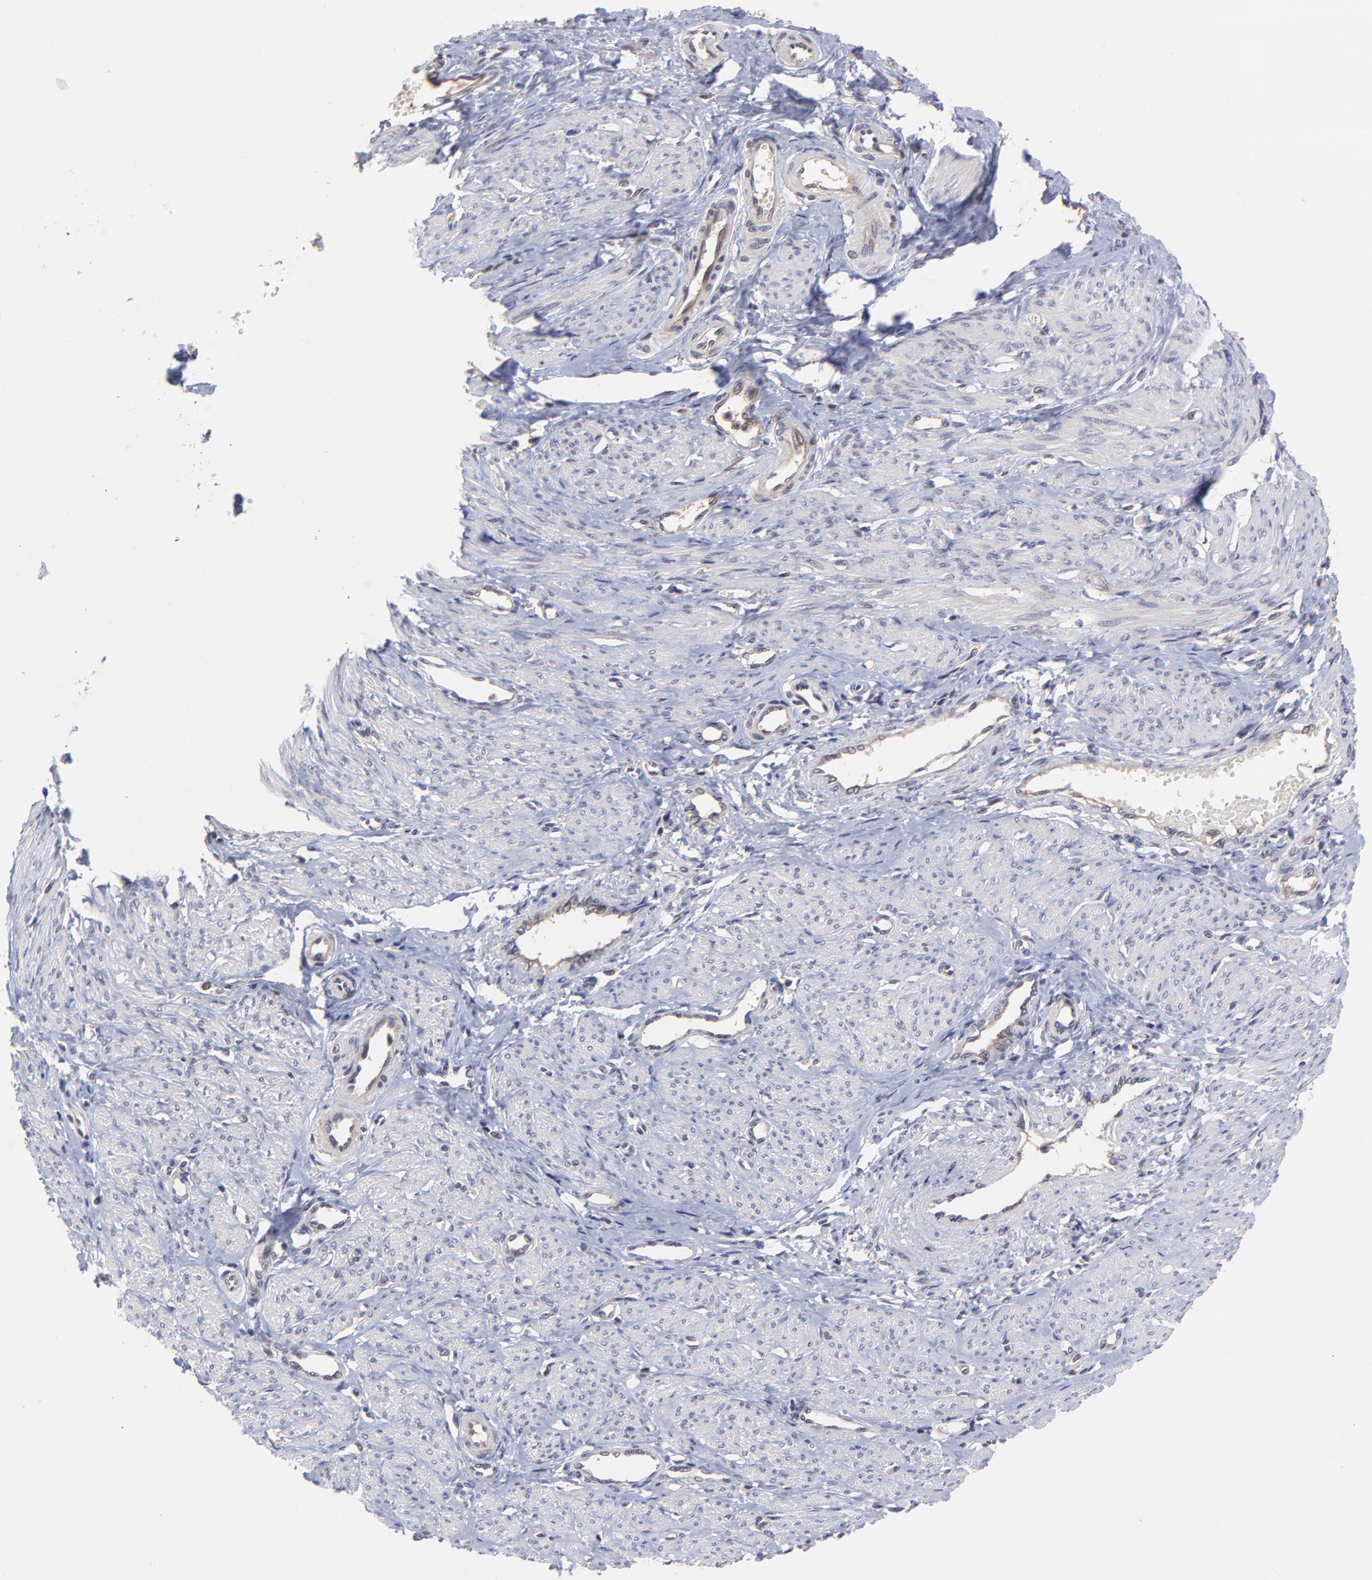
{"staining": {"intensity": "negative", "quantity": "none", "location": "none"}, "tissue": "smooth muscle", "cell_type": "Smooth muscle cells", "image_type": "normal", "snomed": [{"axis": "morphology", "description": "Normal tissue, NOS"}, {"axis": "topography", "description": "Smooth muscle"}, {"axis": "topography", "description": "Uterus"}], "caption": "The histopathology image shows no significant expression in smooth muscle cells of smooth muscle. Brightfield microscopy of immunohistochemistry stained with DAB (brown) and hematoxylin (blue), captured at high magnification.", "gene": "UBE2L6", "patient": {"sex": "female", "age": 39}}